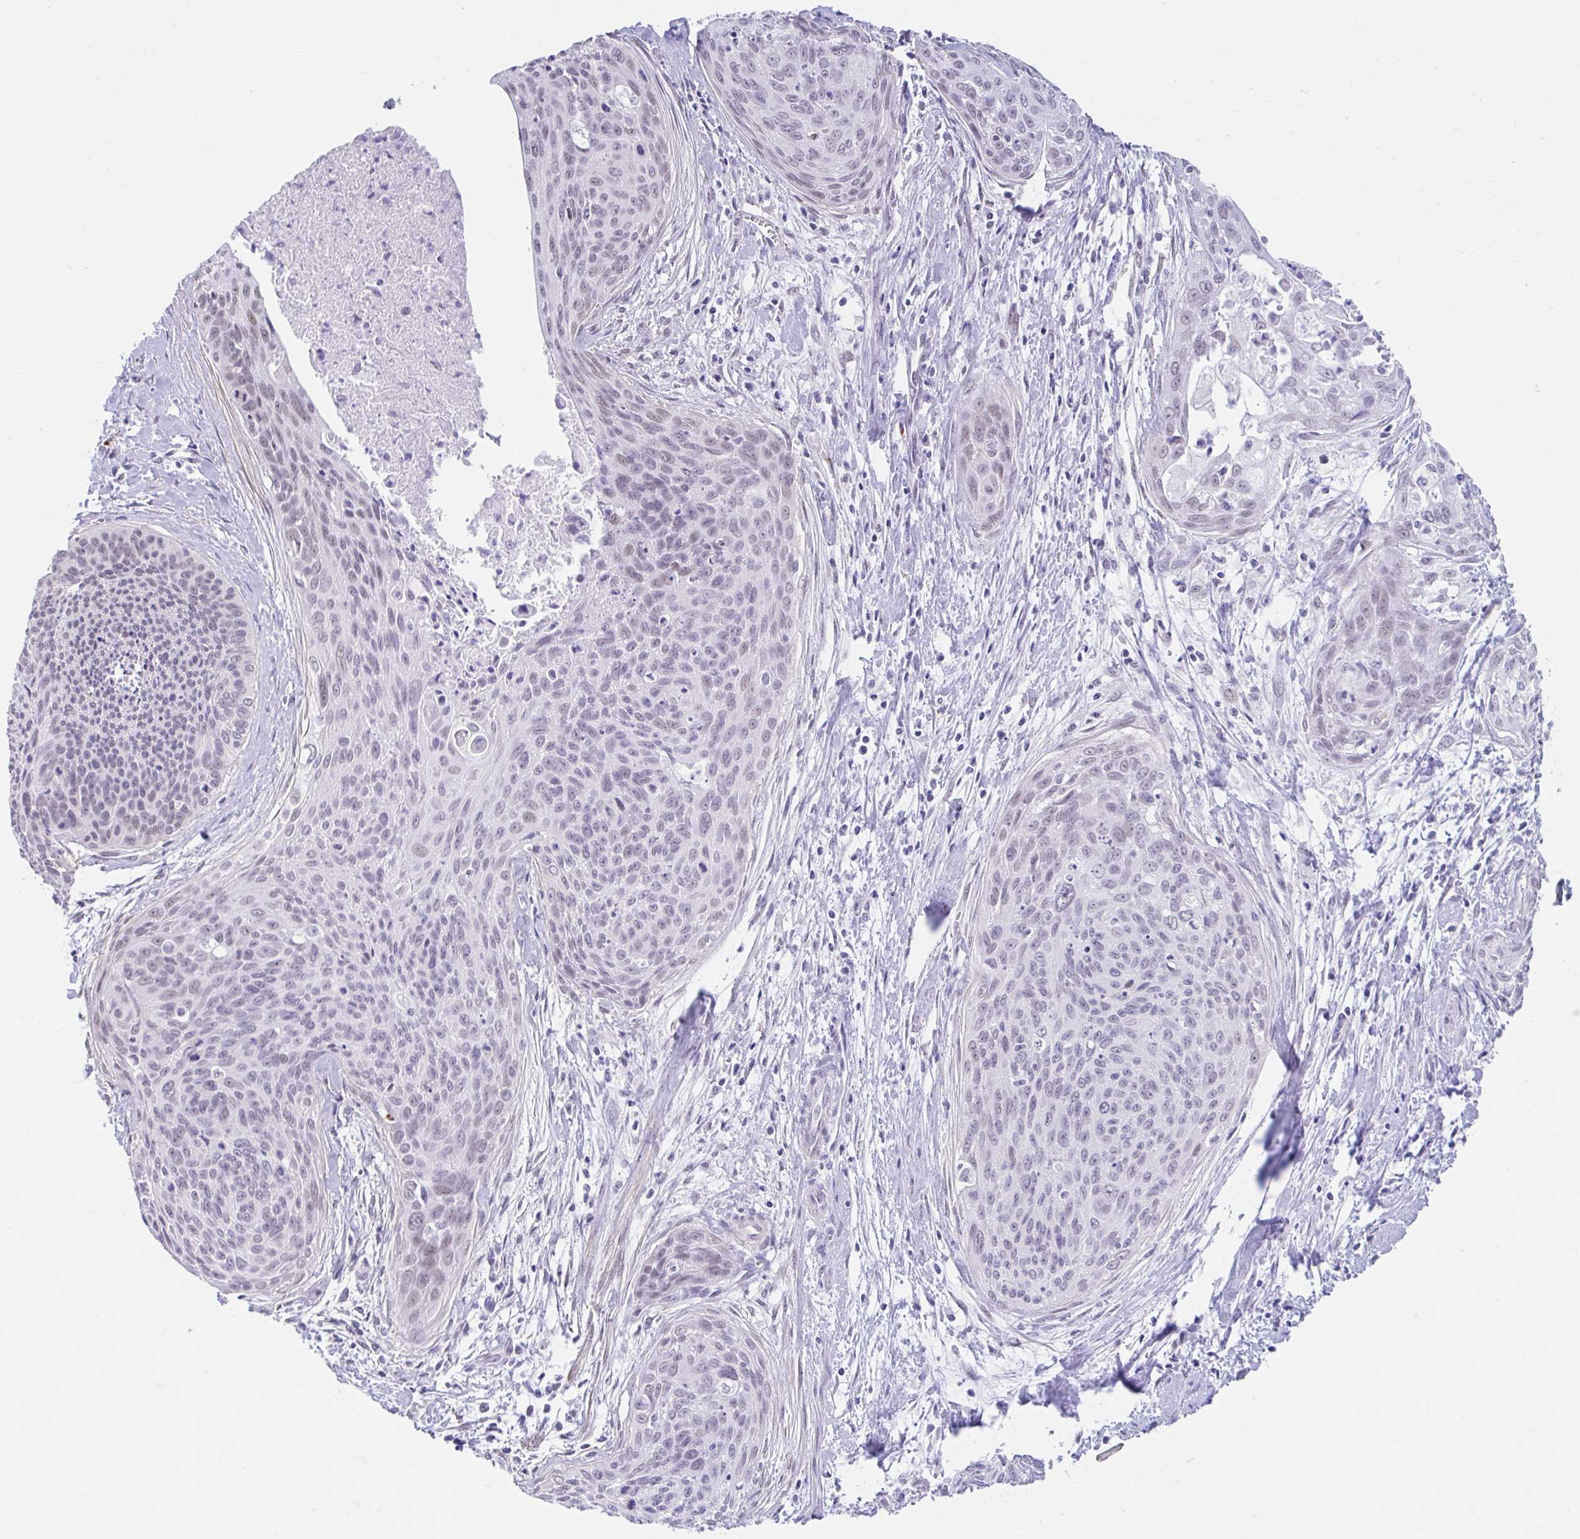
{"staining": {"intensity": "negative", "quantity": "none", "location": "none"}, "tissue": "cervical cancer", "cell_type": "Tumor cells", "image_type": "cancer", "snomed": [{"axis": "morphology", "description": "Squamous cell carcinoma, NOS"}, {"axis": "topography", "description": "Cervix"}], "caption": "Tumor cells are negative for brown protein staining in cervical squamous cell carcinoma.", "gene": "DCAF17", "patient": {"sex": "female", "age": 55}}